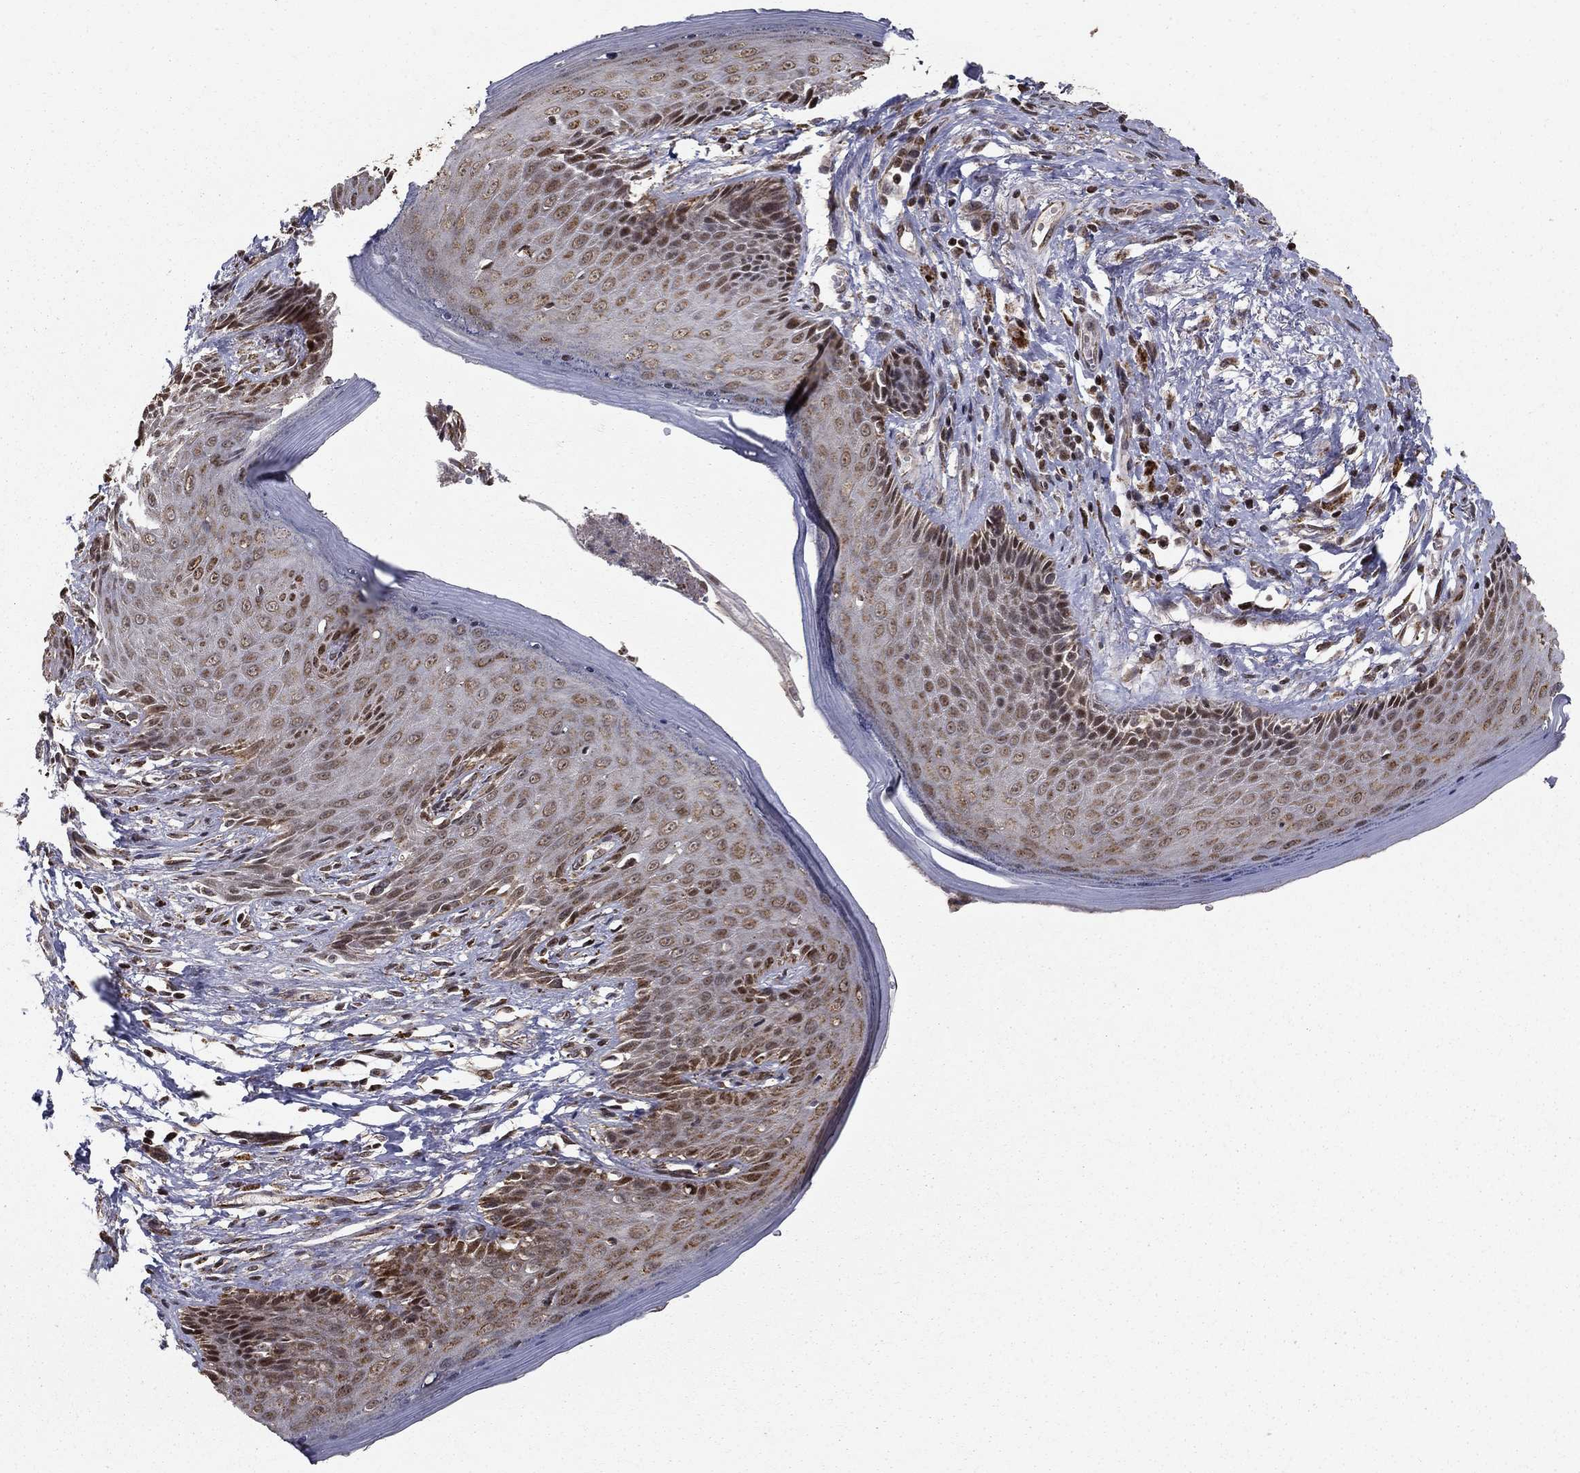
{"staining": {"intensity": "strong", "quantity": "<25%", "location": "nuclear"}, "tissue": "skin", "cell_type": "Epidermal cells", "image_type": "normal", "snomed": [{"axis": "morphology", "description": "Normal tissue, NOS"}, {"axis": "morphology", "description": "Adenocarcinoma, NOS"}, {"axis": "topography", "description": "Rectum"}, {"axis": "topography", "description": "Anal"}], "caption": "Immunohistochemistry (IHC) photomicrograph of normal human skin stained for a protein (brown), which demonstrates medium levels of strong nuclear staining in approximately <25% of epidermal cells.", "gene": "ACOT13", "patient": {"sex": "female", "age": 68}}